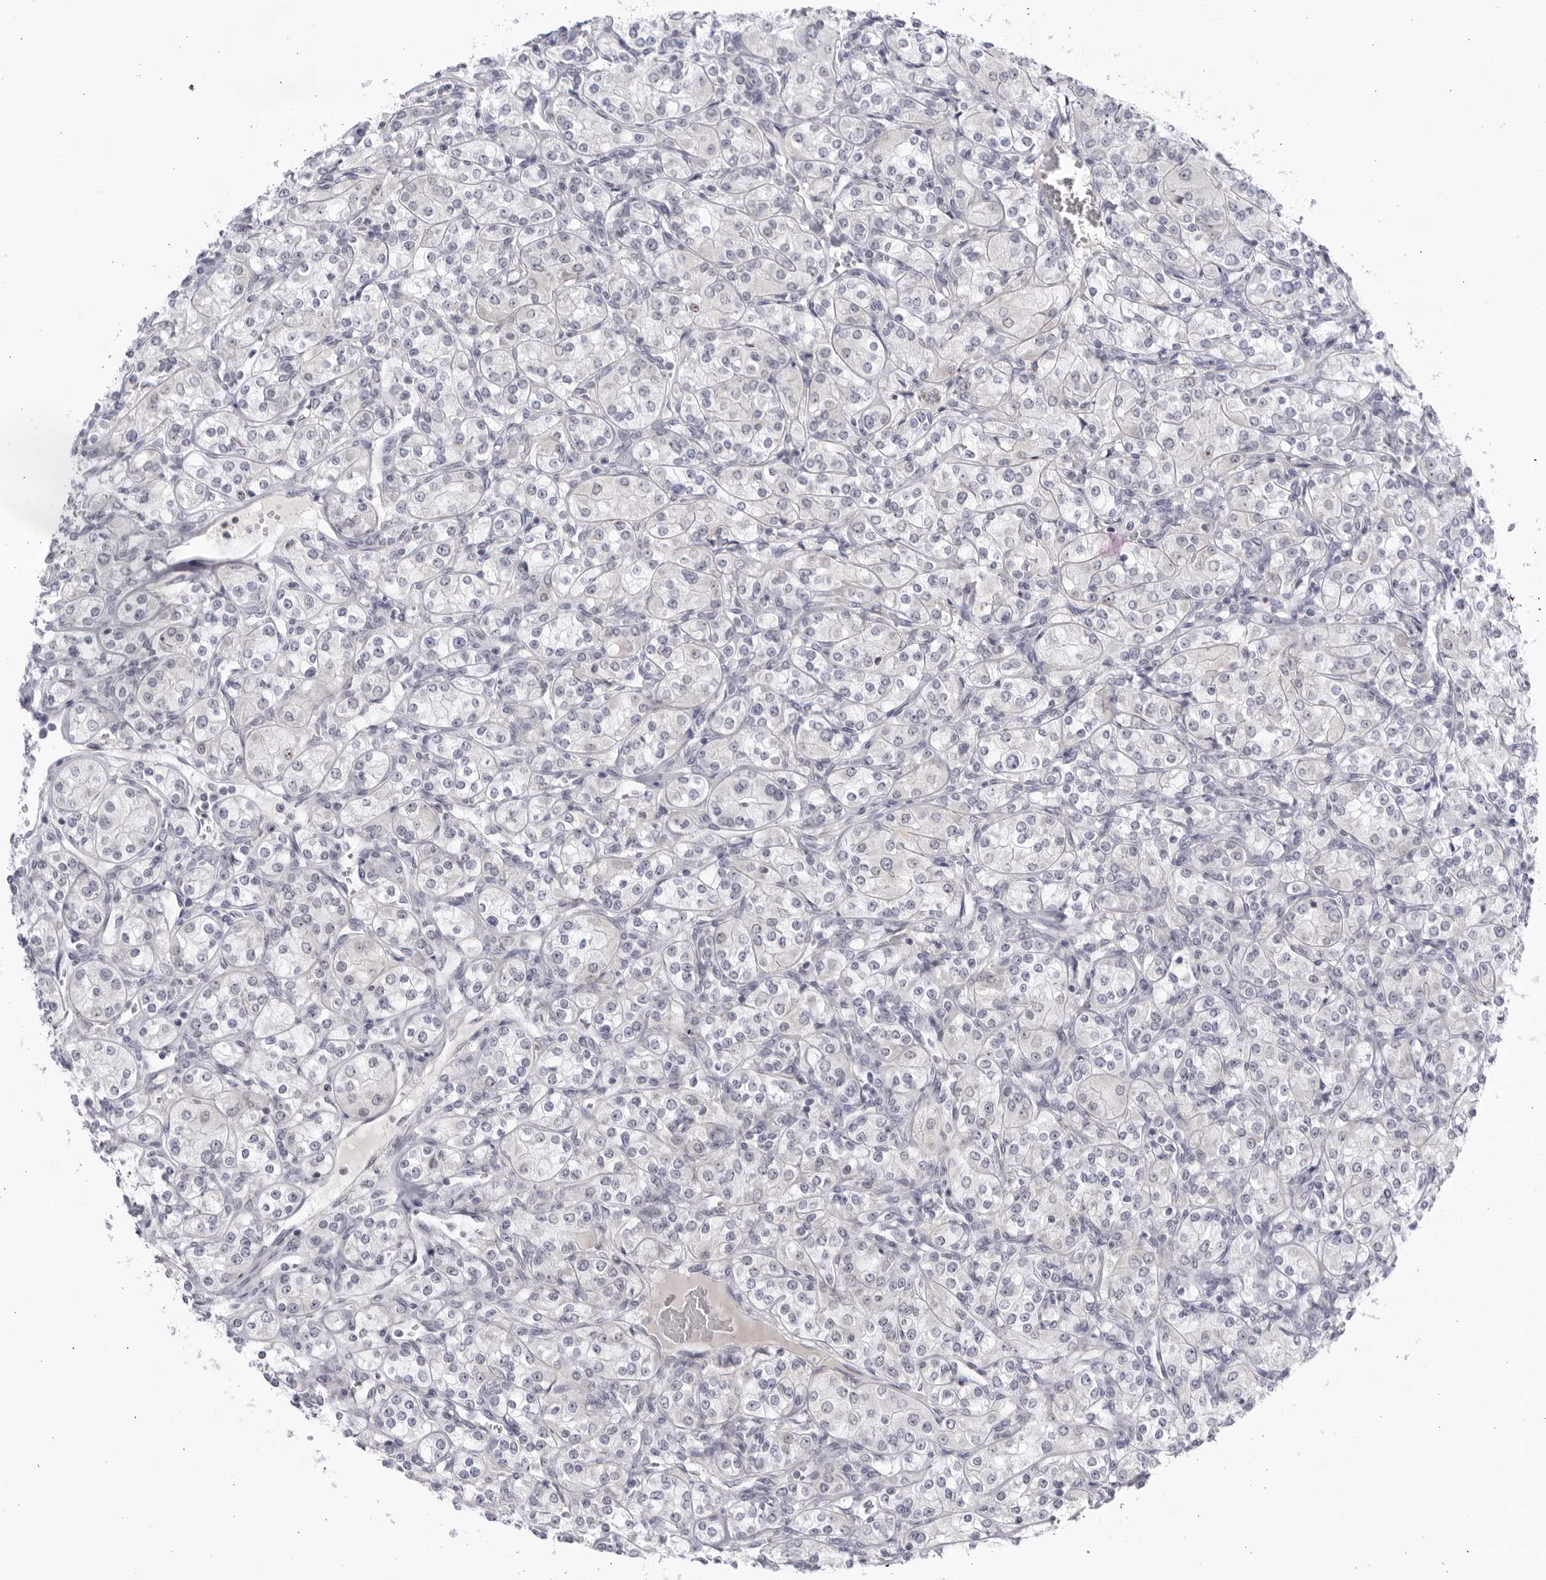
{"staining": {"intensity": "negative", "quantity": "none", "location": "none"}, "tissue": "renal cancer", "cell_type": "Tumor cells", "image_type": "cancer", "snomed": [{"axis": "morphology", "description": "Adenocarcinoma, NOS"}, {"axis": "topography", "description": "Kidney"}], "caption": "IHC of human renal cancer demonstrates no staining in tumor cells.", "gene": "CNBD1", "patient": {"sex": "male", "age": 77}}